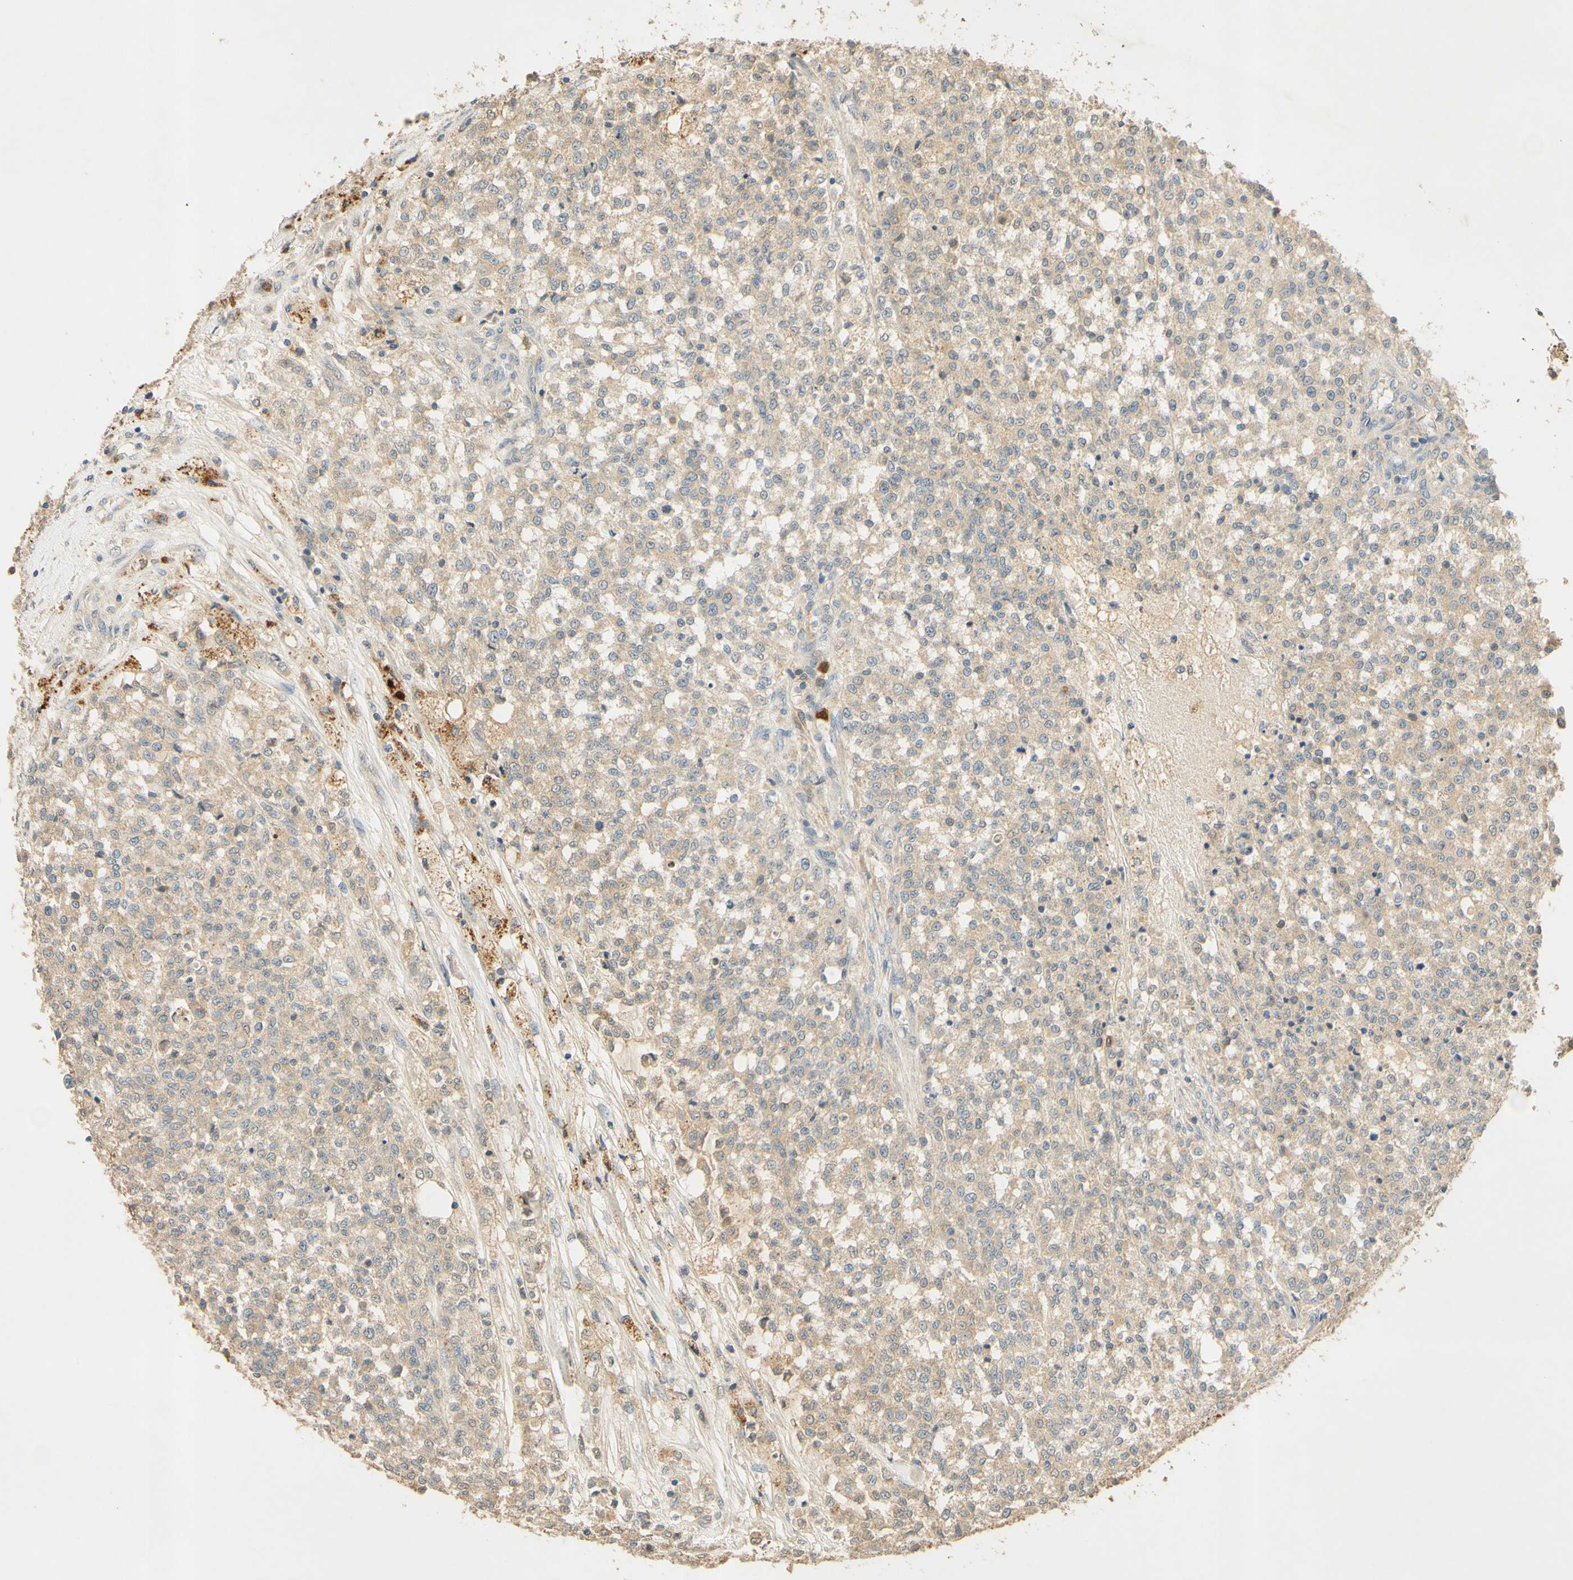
{"staining": {"intensity": "weak", "quantity": ">75%", "location": "cytoplasmic/membranous"}, "tissue": "testis cancer", "cell_type": "Tumor cells", "image_type": "cancer", "snomed": [{"axis": "morphology", "description": "Seminoma, NOS"}, {"axis": "topography", "description": "Testis"}], "caption": "Tumor cells reveal low levels of weak cytoplasmic/membranous expression in about >75% of cells in testis cancer. The staining is performed using DAB brown chromogen to label protein expression. The nuclei are counter-stained blue using hematoxylin.", "gene": "ENTREP2", "patient": {"sex": "male", "age": 59}}